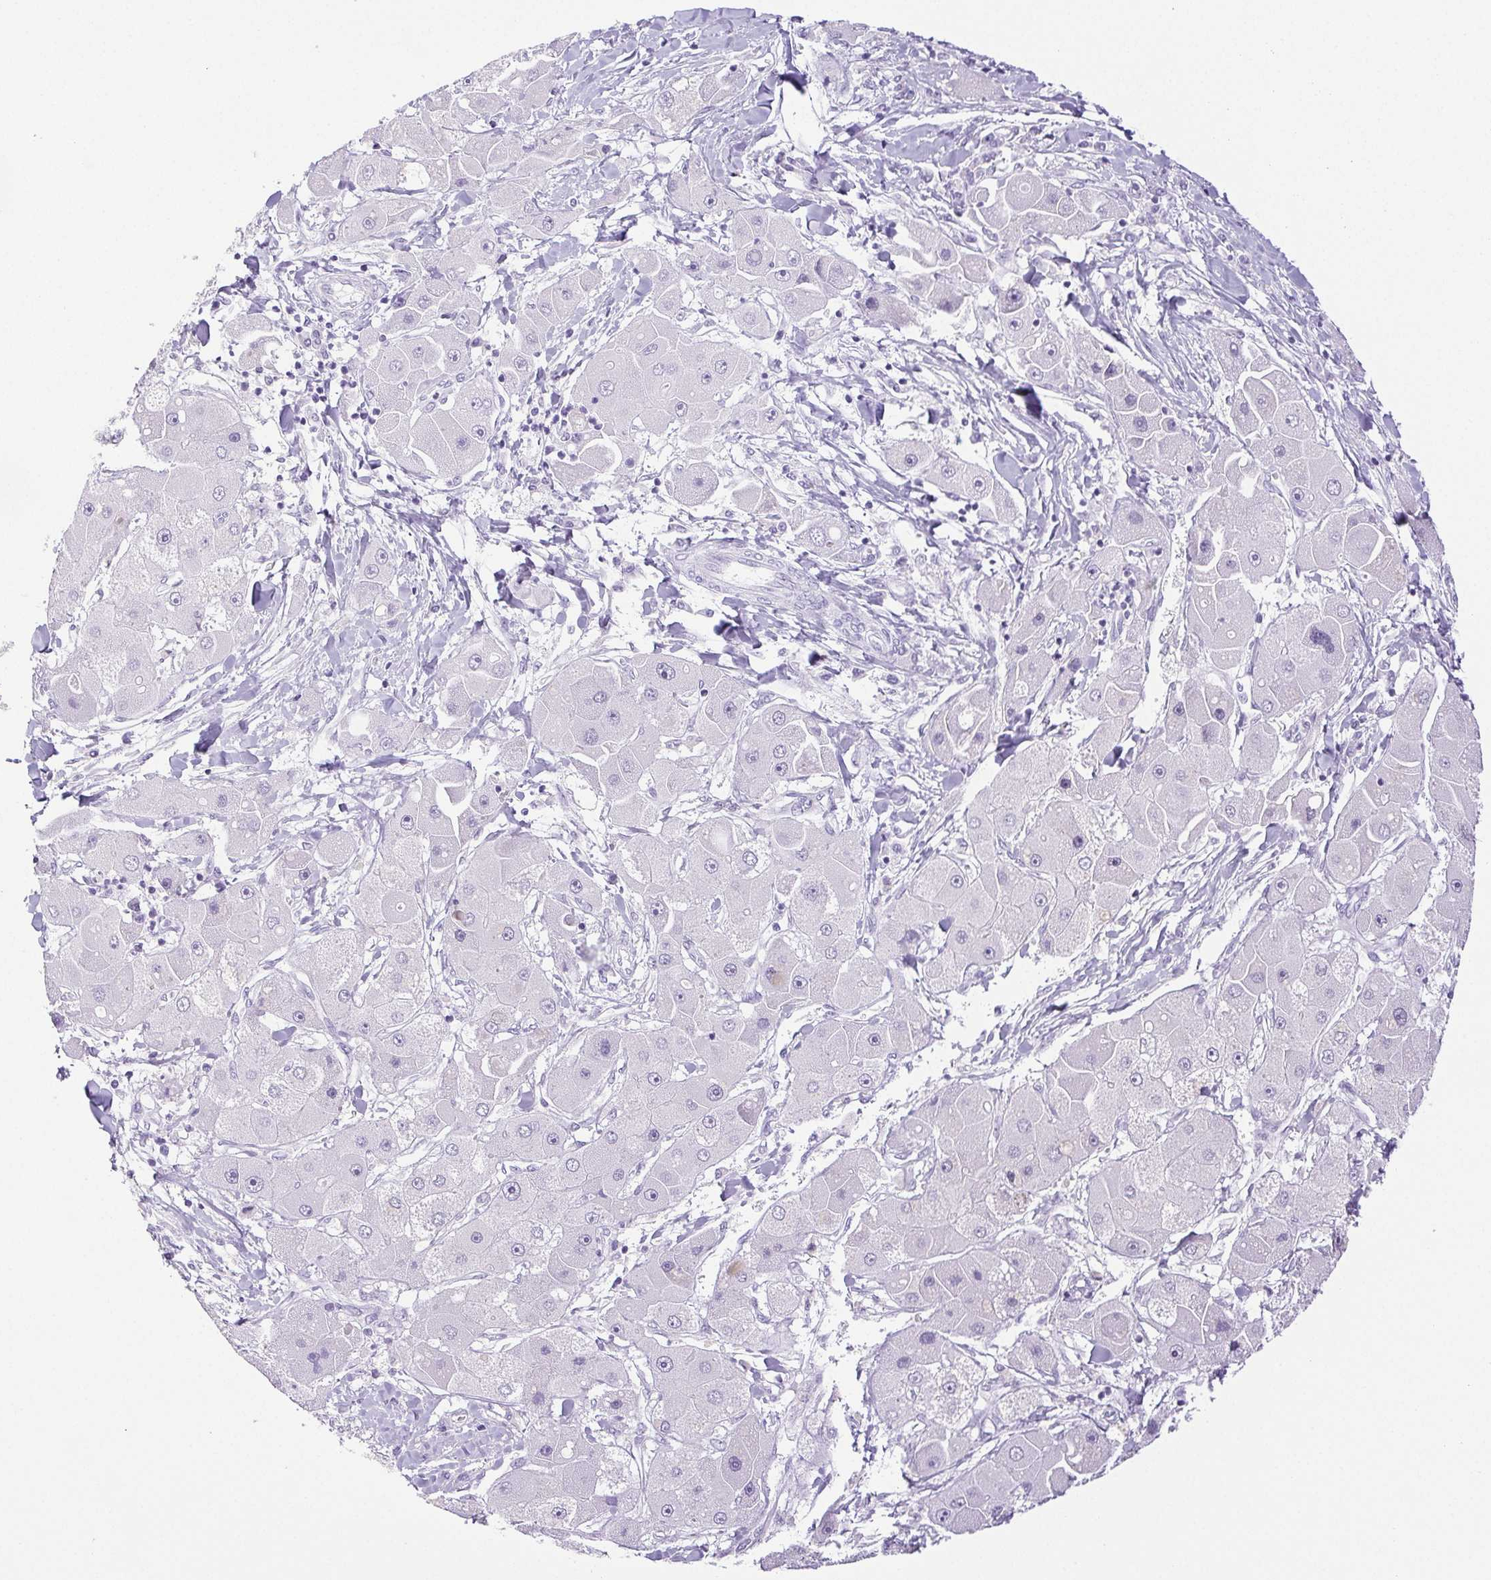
{"staining": {"intensity": "negative", "quantity": "none", "location": "none"}, "tissue": "liver cancer", "cell_type": "Tumor cells", "image_type": "cancer", "snomed": [{"axis": "morphology", "description": "Carcinoma, Hepatocellular, NOS"}, {"axis": "topography", "description": "Liver"}], "caption": "A high-resolution photomicrograph shows IHC staining of hepatocellular carcinoma (liver), which shows no significant positivity in tumor cells.", "gene": "HLA-G", "patient": {"sex": "male", "age": 24}}